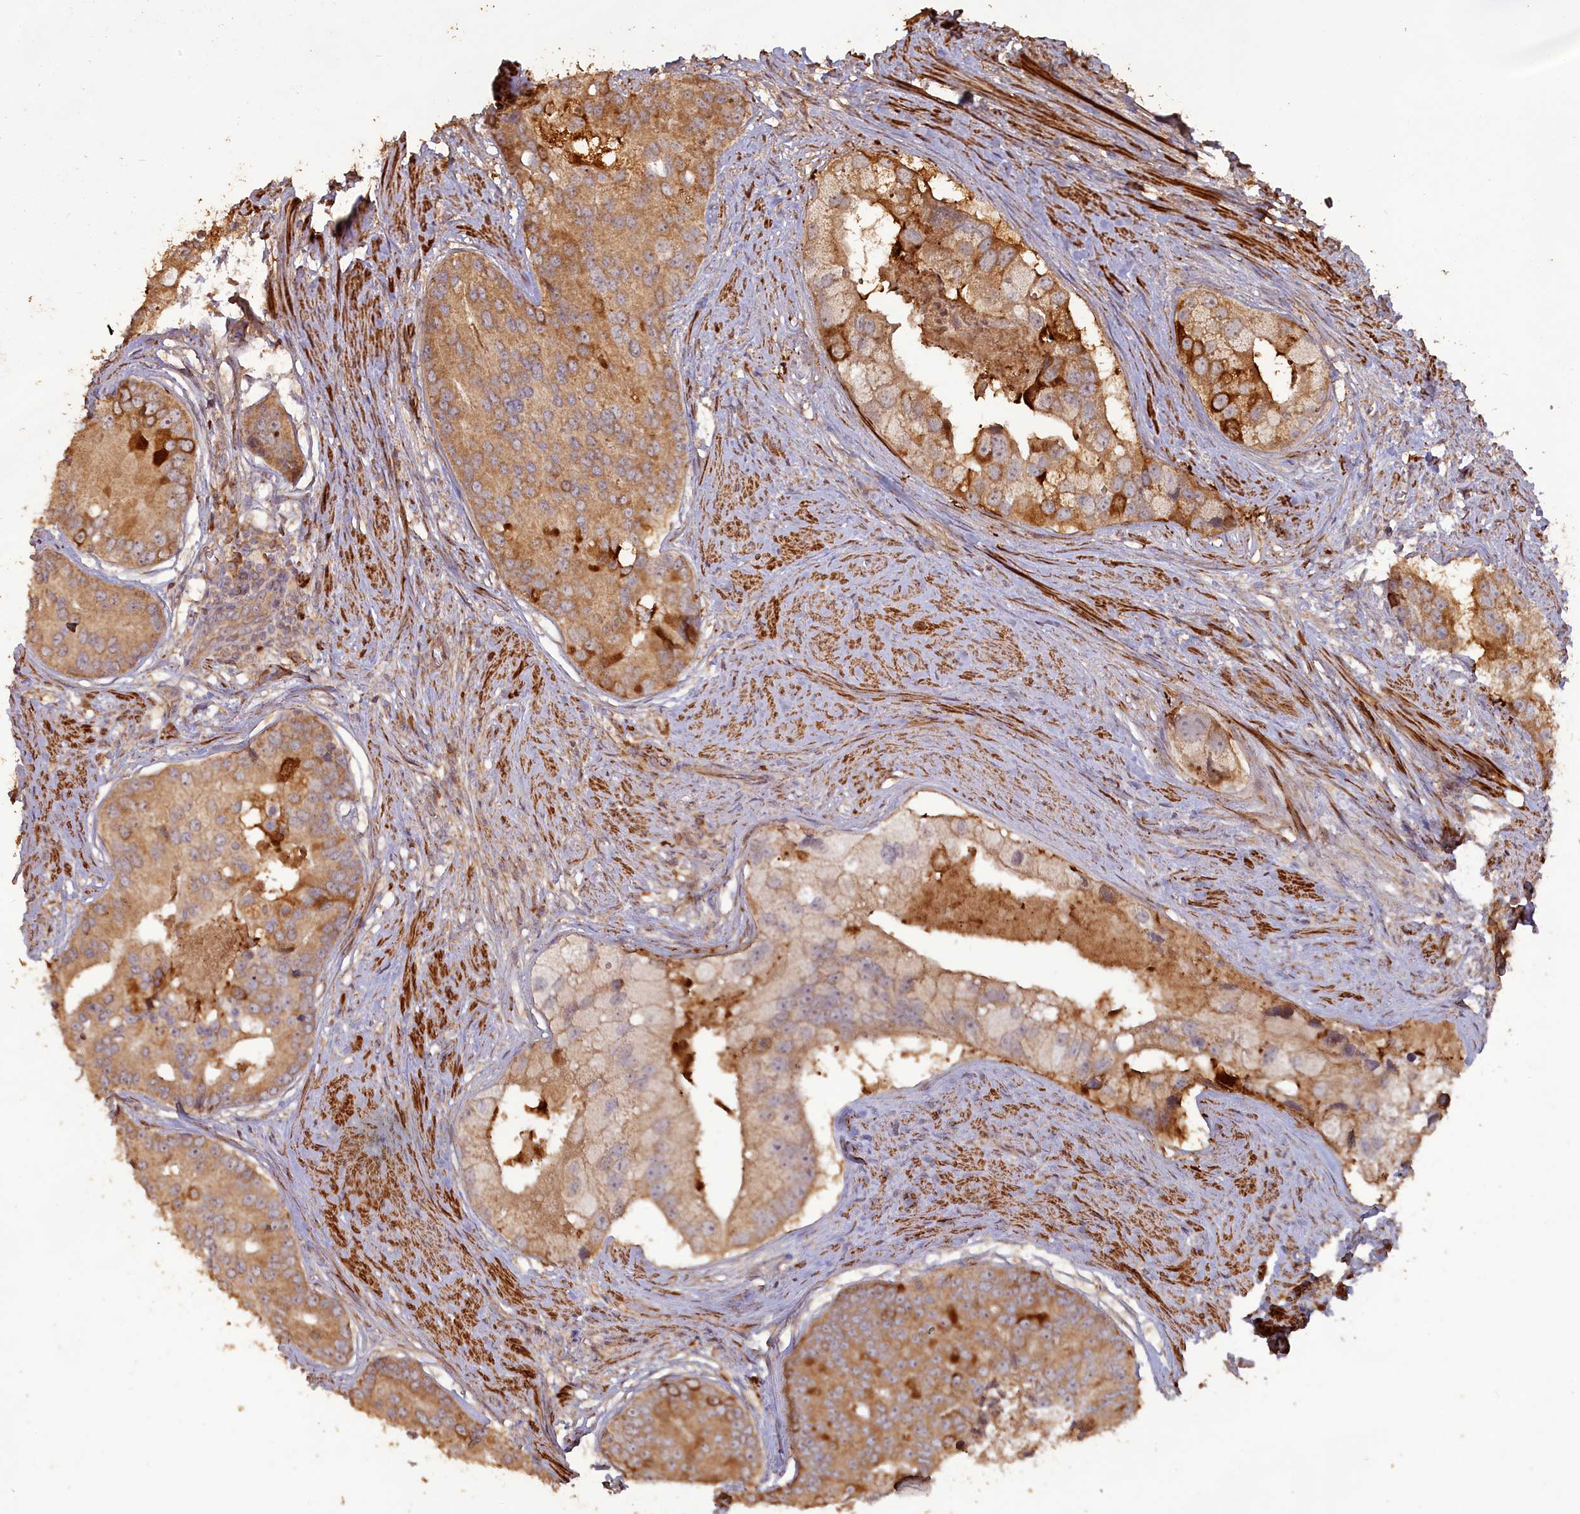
{"staining": {"intensity": "moderate", "quantity": ">75%", "location": "cytoplasmic/membranous"}, "tissue": "prostate cancer", "cell_type": "Tumor cells", "image_type": "cancer", "snomed": [{"axis": "morphology", "description": "Adenocarcinoma, High grade"}, {"axis": "topography", "description": "Prostate"}], "caption": "A photomicrograph showing moderate cytoplasmic/membranous positivity in about >75% of tumor cells in prostate cancer, as visualized by brown immunohistochemical staining.", "gene": "LAYN", "patient": {"sex": "male", "age": 62}}